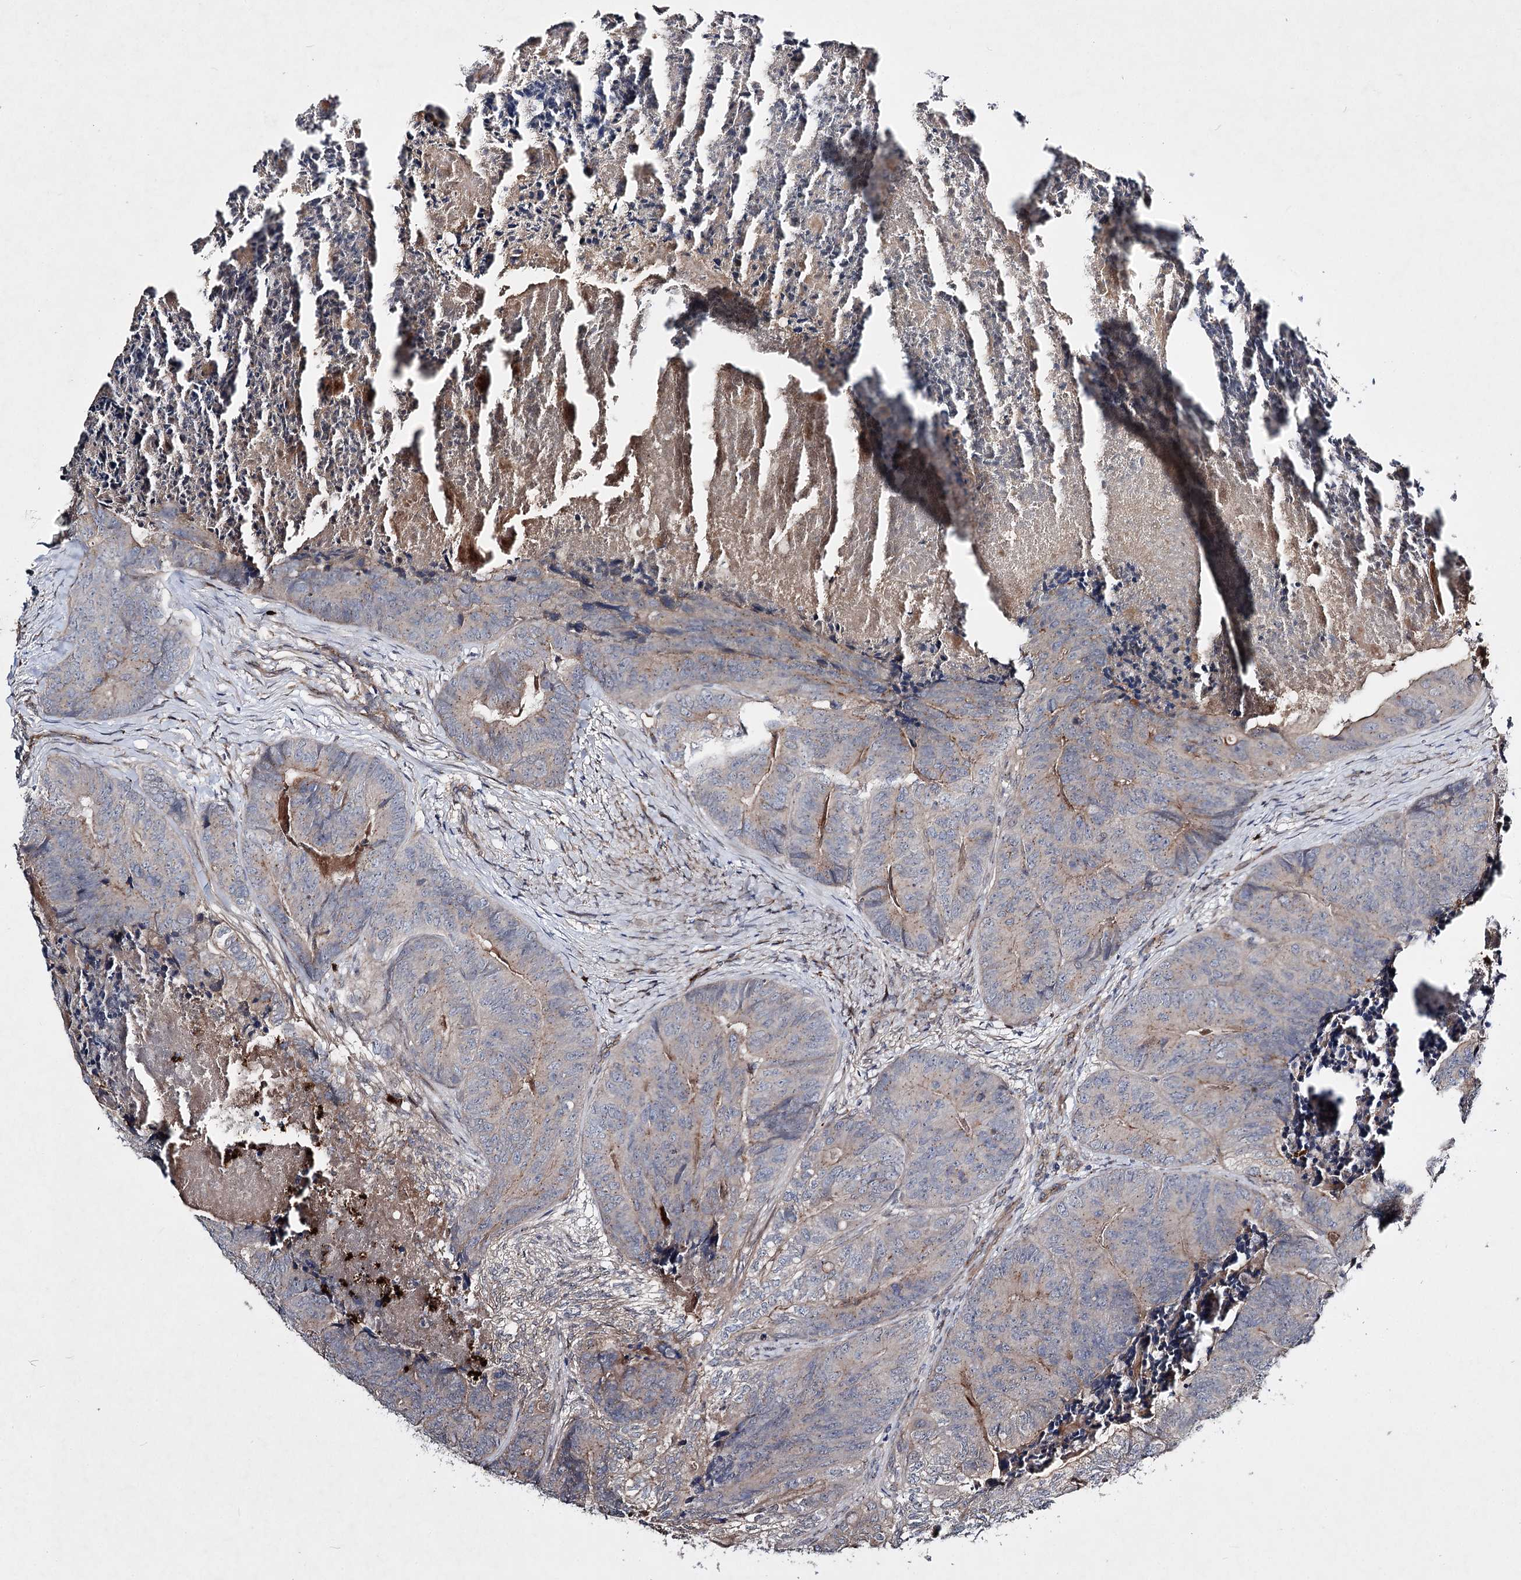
{"staining": {"intensity": "moderate", "quantity": "25%-75%", "location": "cytoplasmic/membranous"}, "tissue": "colorectal cancer", "cell_type": "Tumor cells", "image_type": "cancer", "snomed": [{"axis": "morphology", "description": "Adenocarcinoma, NOS"}, {"axis": "topography", "description": "Colon"}], "caption": "Immunohistochemical staining of colorectal cancer reveals medium levels of moderate cytoplasmic/membranous expression in approximately 25%-75% of tumor cells. The staining is performed using DAB (3,3'-diaminobenzidine) brown chromogen to label protein expression. The nuclei are counter-stained blue using hematoxylin.", "gene": "MINDY3", "patient": {"sex": "female", "age": 67}}